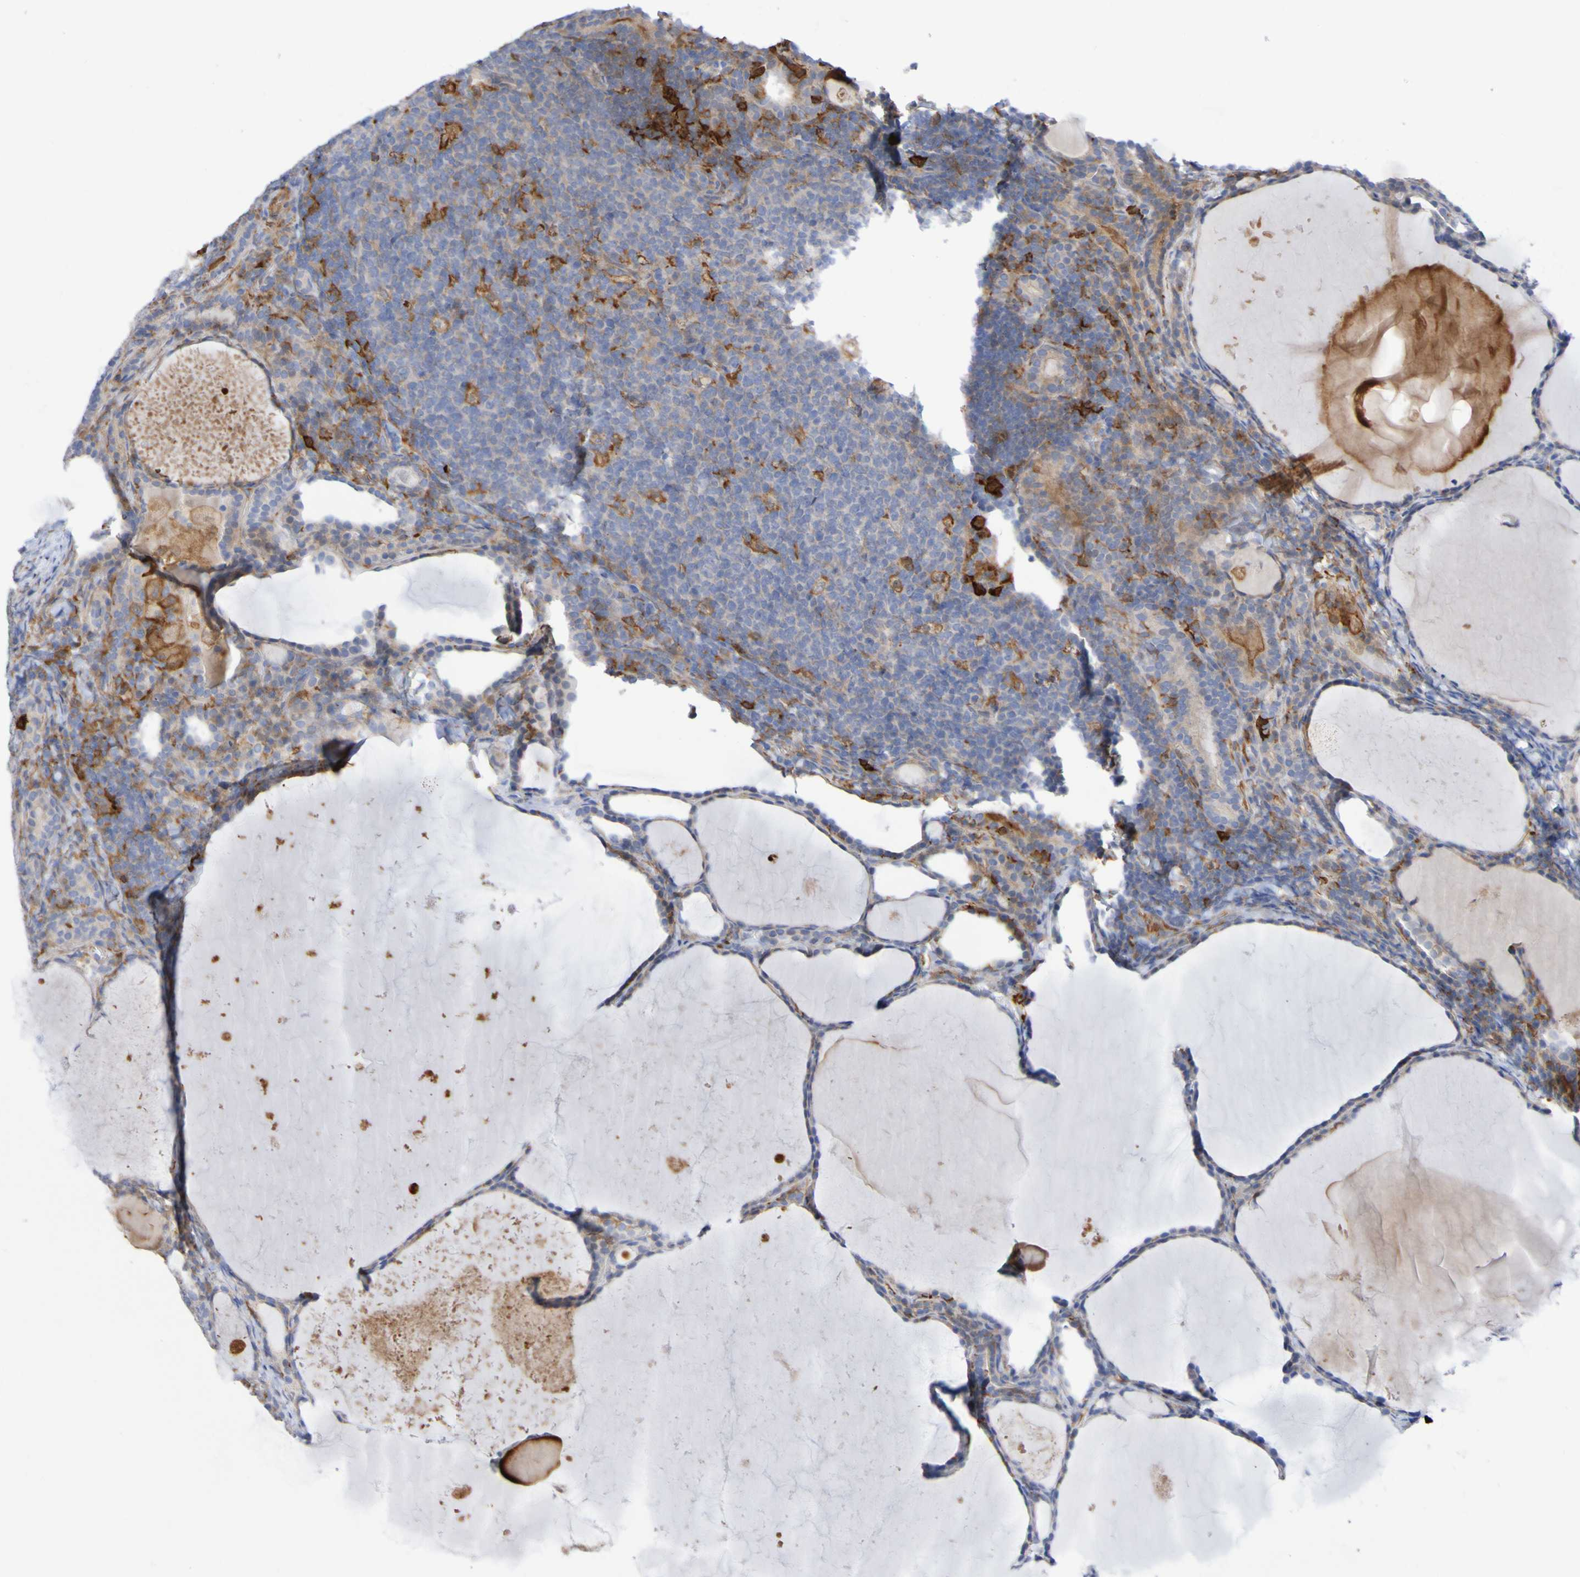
{"staining": {"intensity": "strong", "quantity": "<25%", "location": "cytoplasmic/membranous"}, "tissue": "thyroid cancer", "cell_type": "Tumor cells", "image_type": "cancer", "snomed": [{"axis": "morphology", "description": "Papillary adenocarcinoma, NOS"}, {"axis": "topography", "description": "Thyroid gland"}], "caption": "This image displays immunohistochemistry staining of thyroid cancer, with medium strong cytoplasmic/membranous expression in about <25% of tumor cells.", "gene": "SCRG1", "patient": {"sex": "female", "age": 42}}